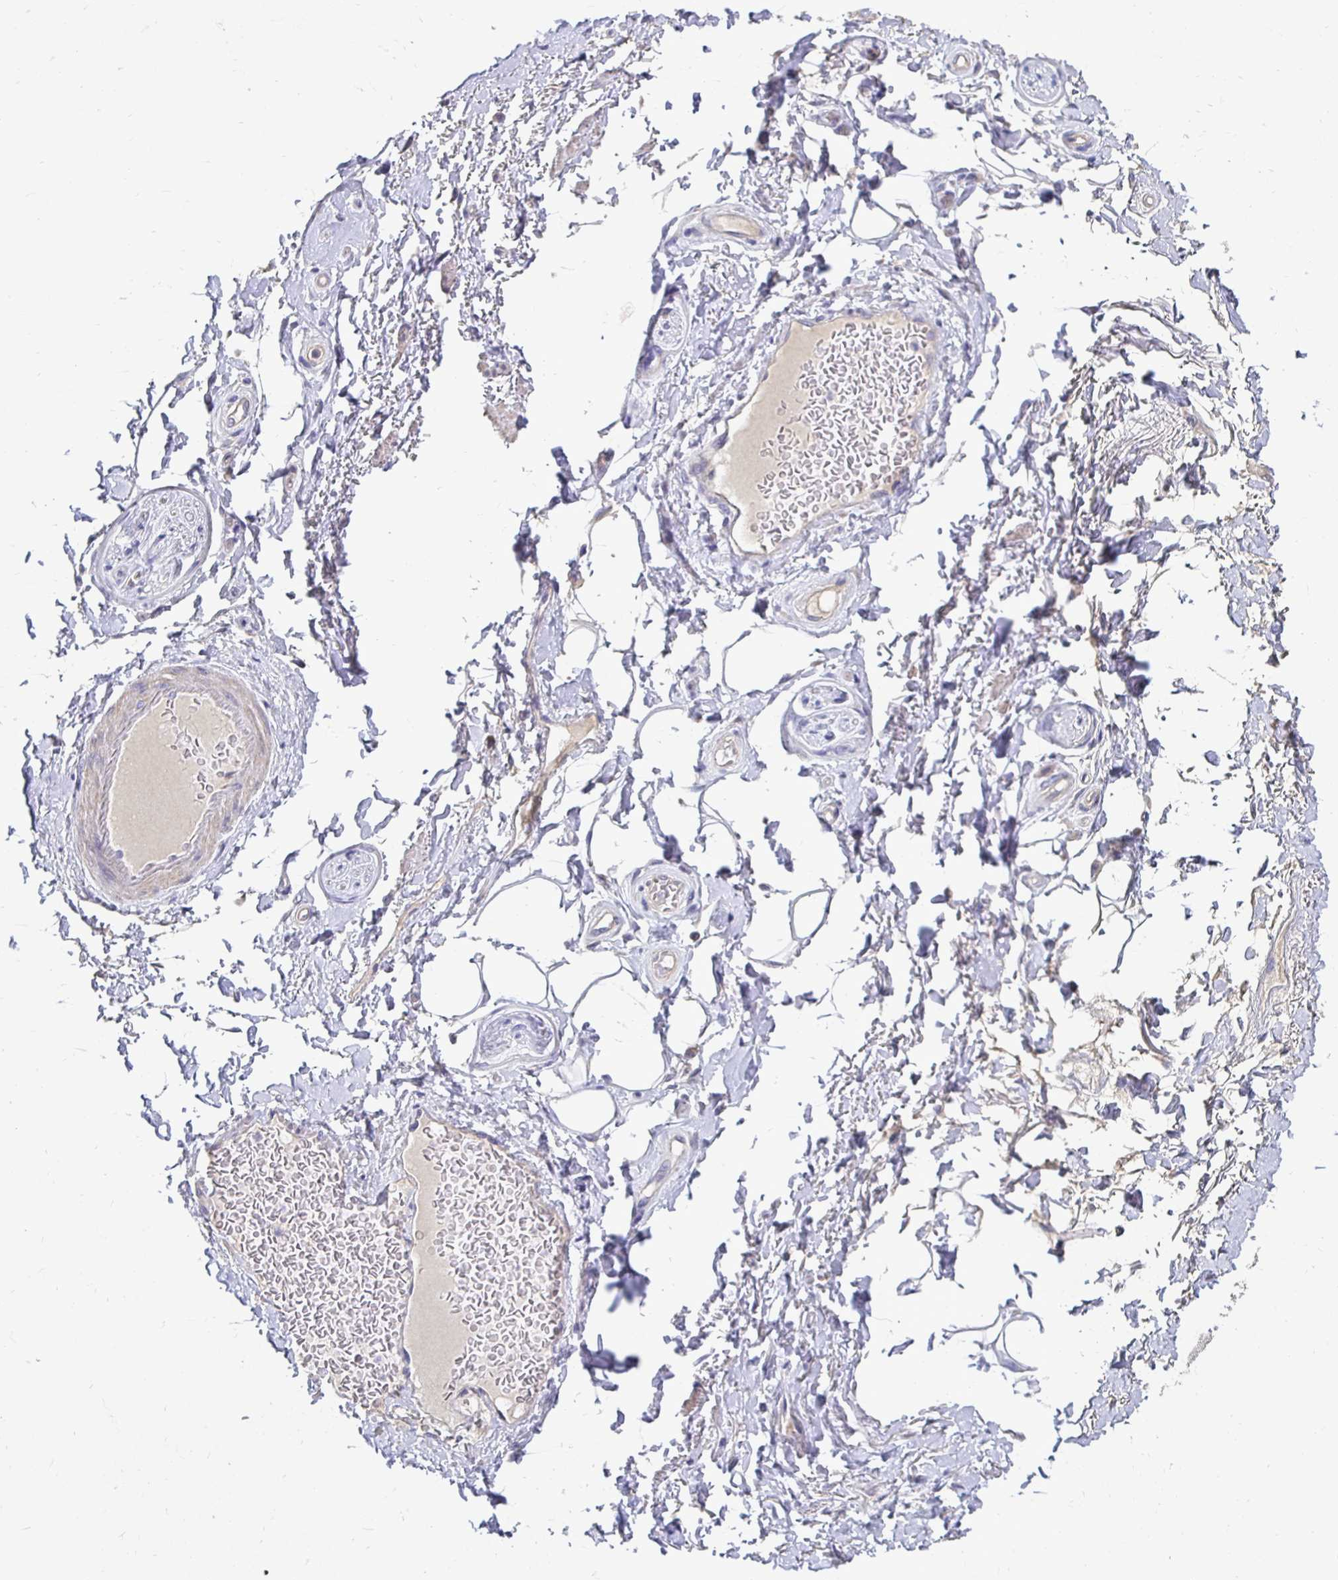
{"staining": {"intensity": "negative", "quantity": "none", "location": "none"}, "tissue": "adipose tissue", "cell_type": "Adipocytes", "image_type": "normal", "snomed": [{"axis": "morphology", "description": "Normal tissue, NOS"}, {"axis": "topography", "description": "Peripheral nerve tissue"}], "caption": "DAB (3,3'-diaminobenzidine) immunohistochemical staining of benign adipose tissue demonstrates no significant positivity in adipocytes. (DAB immunohistochemistry visualized using brightfield microscopy, high magnification).", "gene": "AKAP6", "patient": {"sex": "male", "age": 51}}